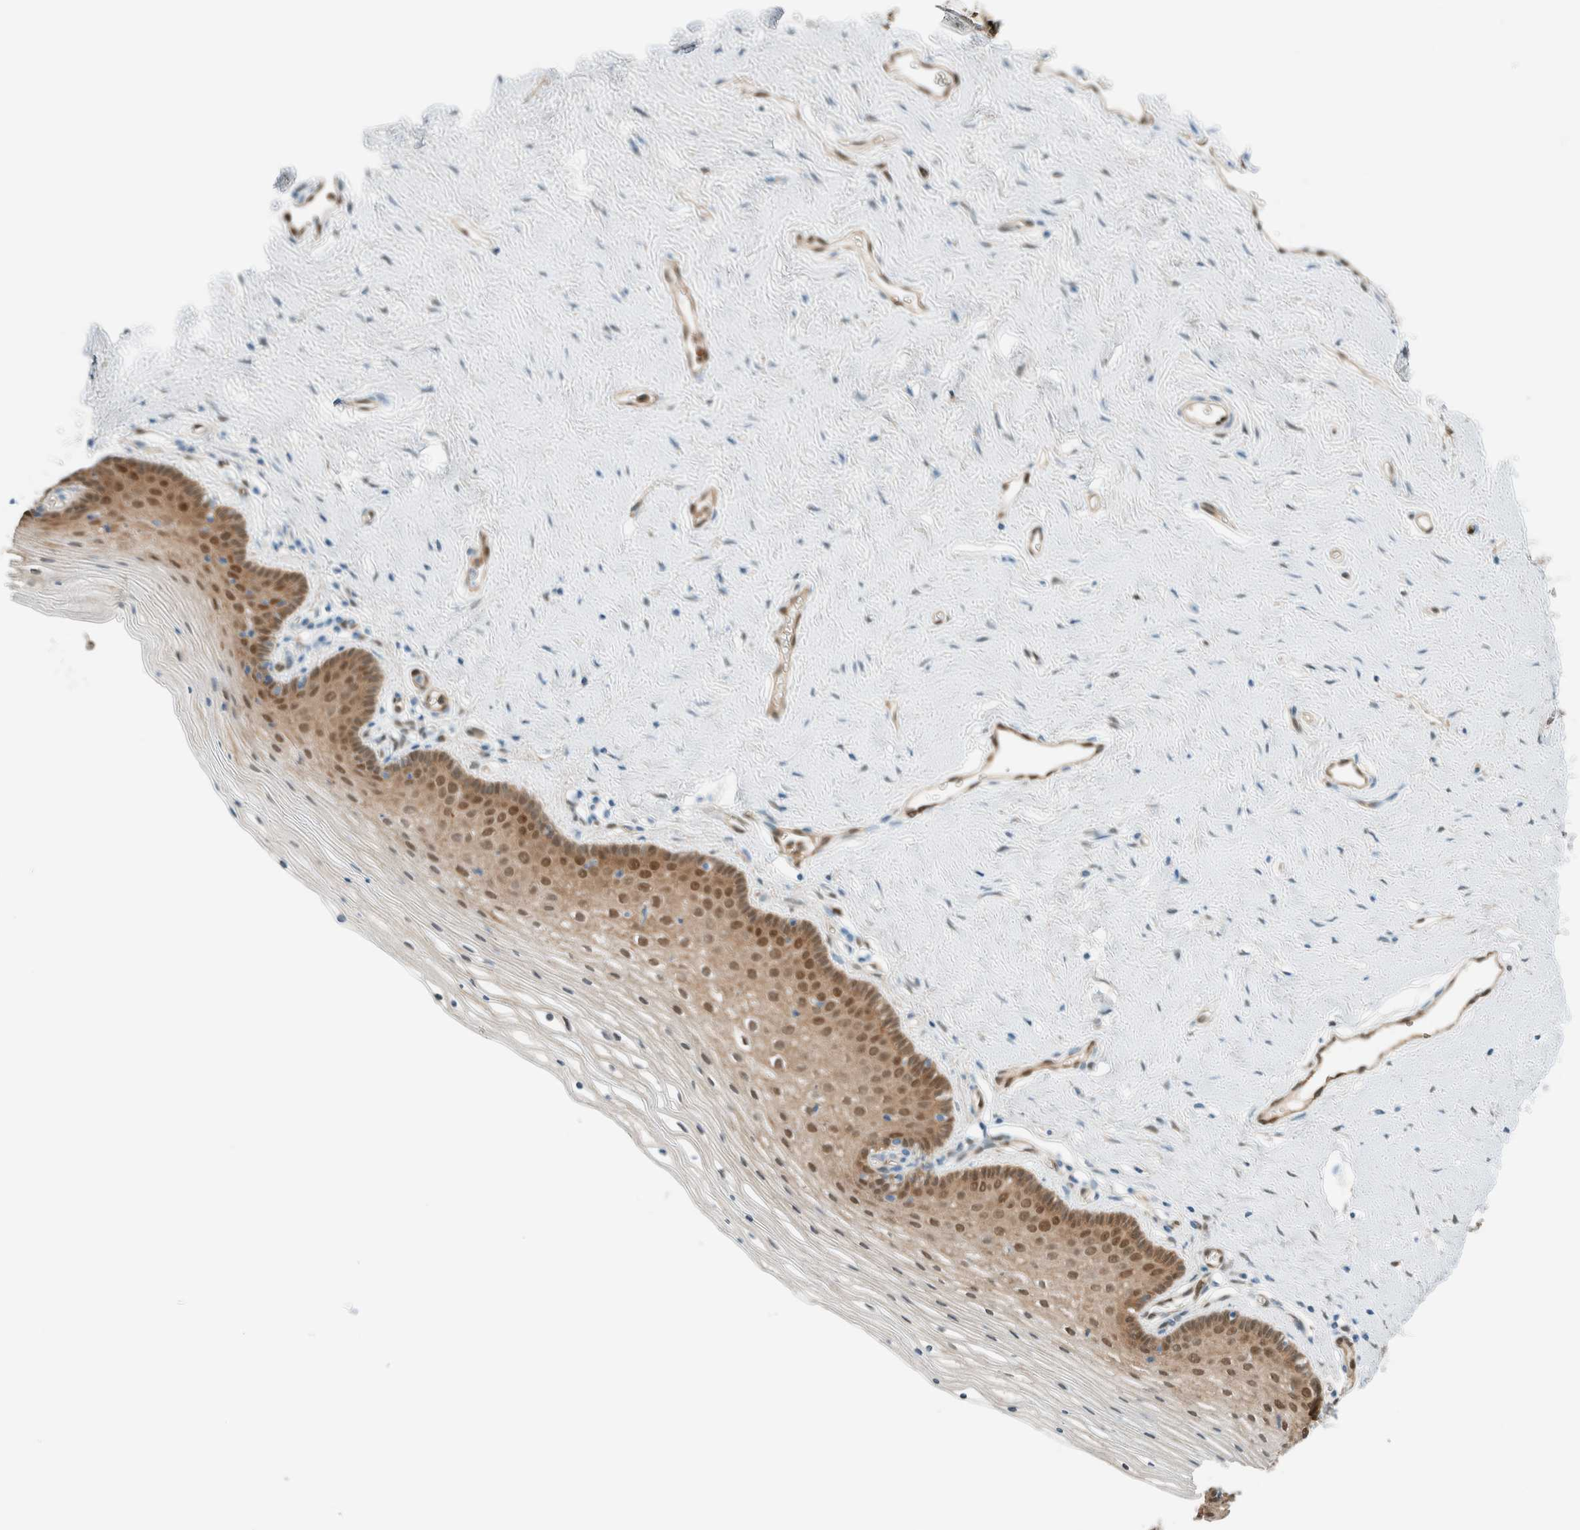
{"staining": {"intensity": "moderate", "quantity": "25%-75%", "location": "cytoplasmic/membranous,nuclear"}, "tissue": "vagina", "cell_type": "Squamous epithelial cells", "image_type": "normal", "snomed": [{"axis": "morphology", "description": "Normal tissue, NOS"}, {"axis": "topography", "description": "Vagina"}], "caption": "Immunohistochemical staining of normal human vagina displays moderate cytoplasmic/membranous,nuclear protein expression in approximately 25%-75% of squamous epithelial cells. (Brightfield microscopy of DAB IHC at high magnification).", "gene": "NXN", "patient": {"sex": "female", "age": 32}}